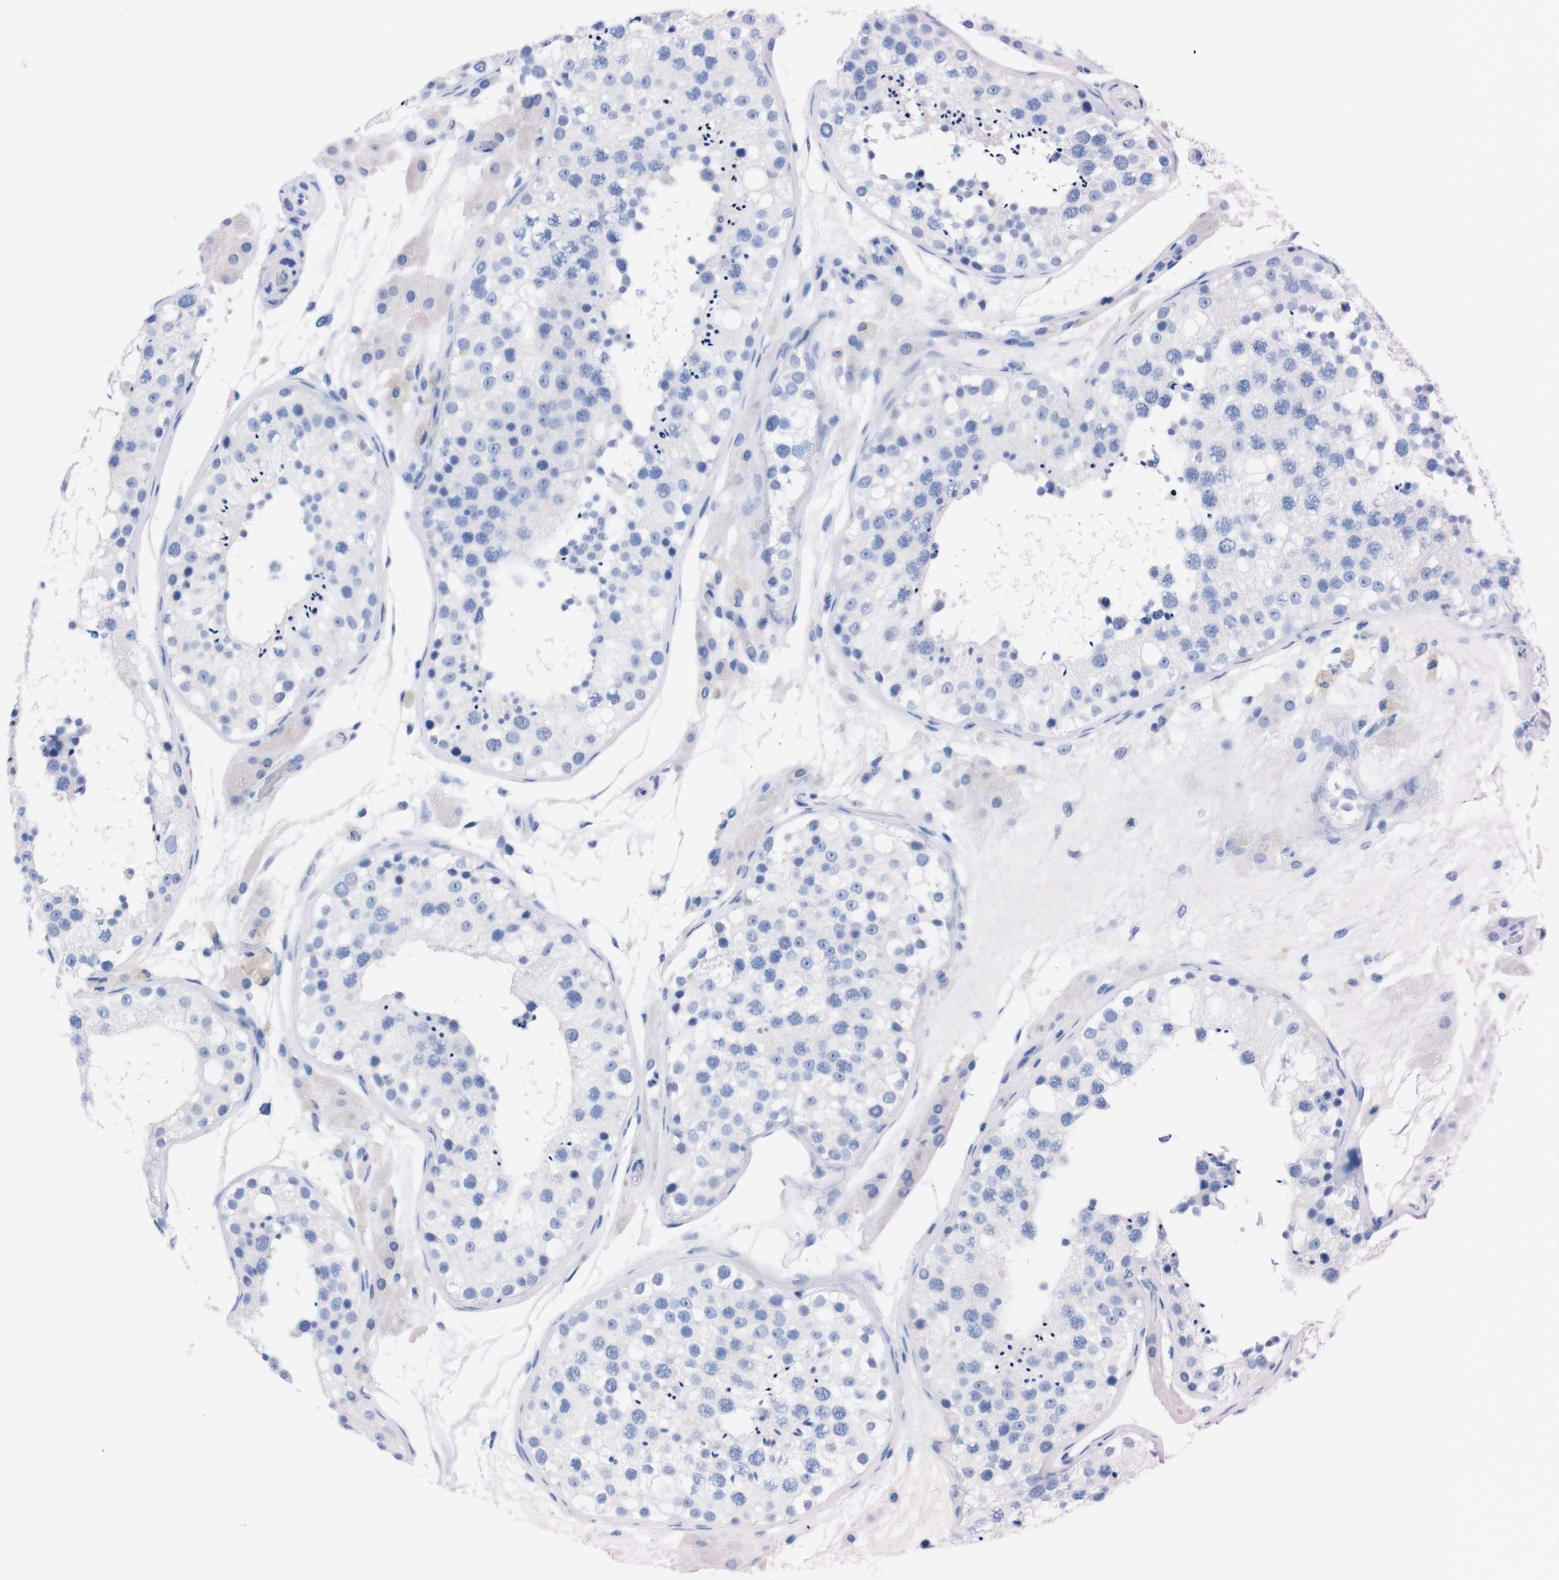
{"staining": {"intensity": "negative", "quantity": "none", "location": "none"}, "tissue": "testis", "cell_type": "Cells in seminiferous ducts", "image_type": "normal", "snomed": [{"axis": "morphology", "description": "Normal tissue, NOS"}, {"axis": "topography", "description": "Testis"}], "caption": "Immunohistochemistry micrograph of normal testis: testis stained with DAB (3,3'-diaminobenzidine) displays no significant protein staining in cells in seminiferous ducts.", "gene": "TMEM243", "patient": {"sex": "male", "age": 26}}